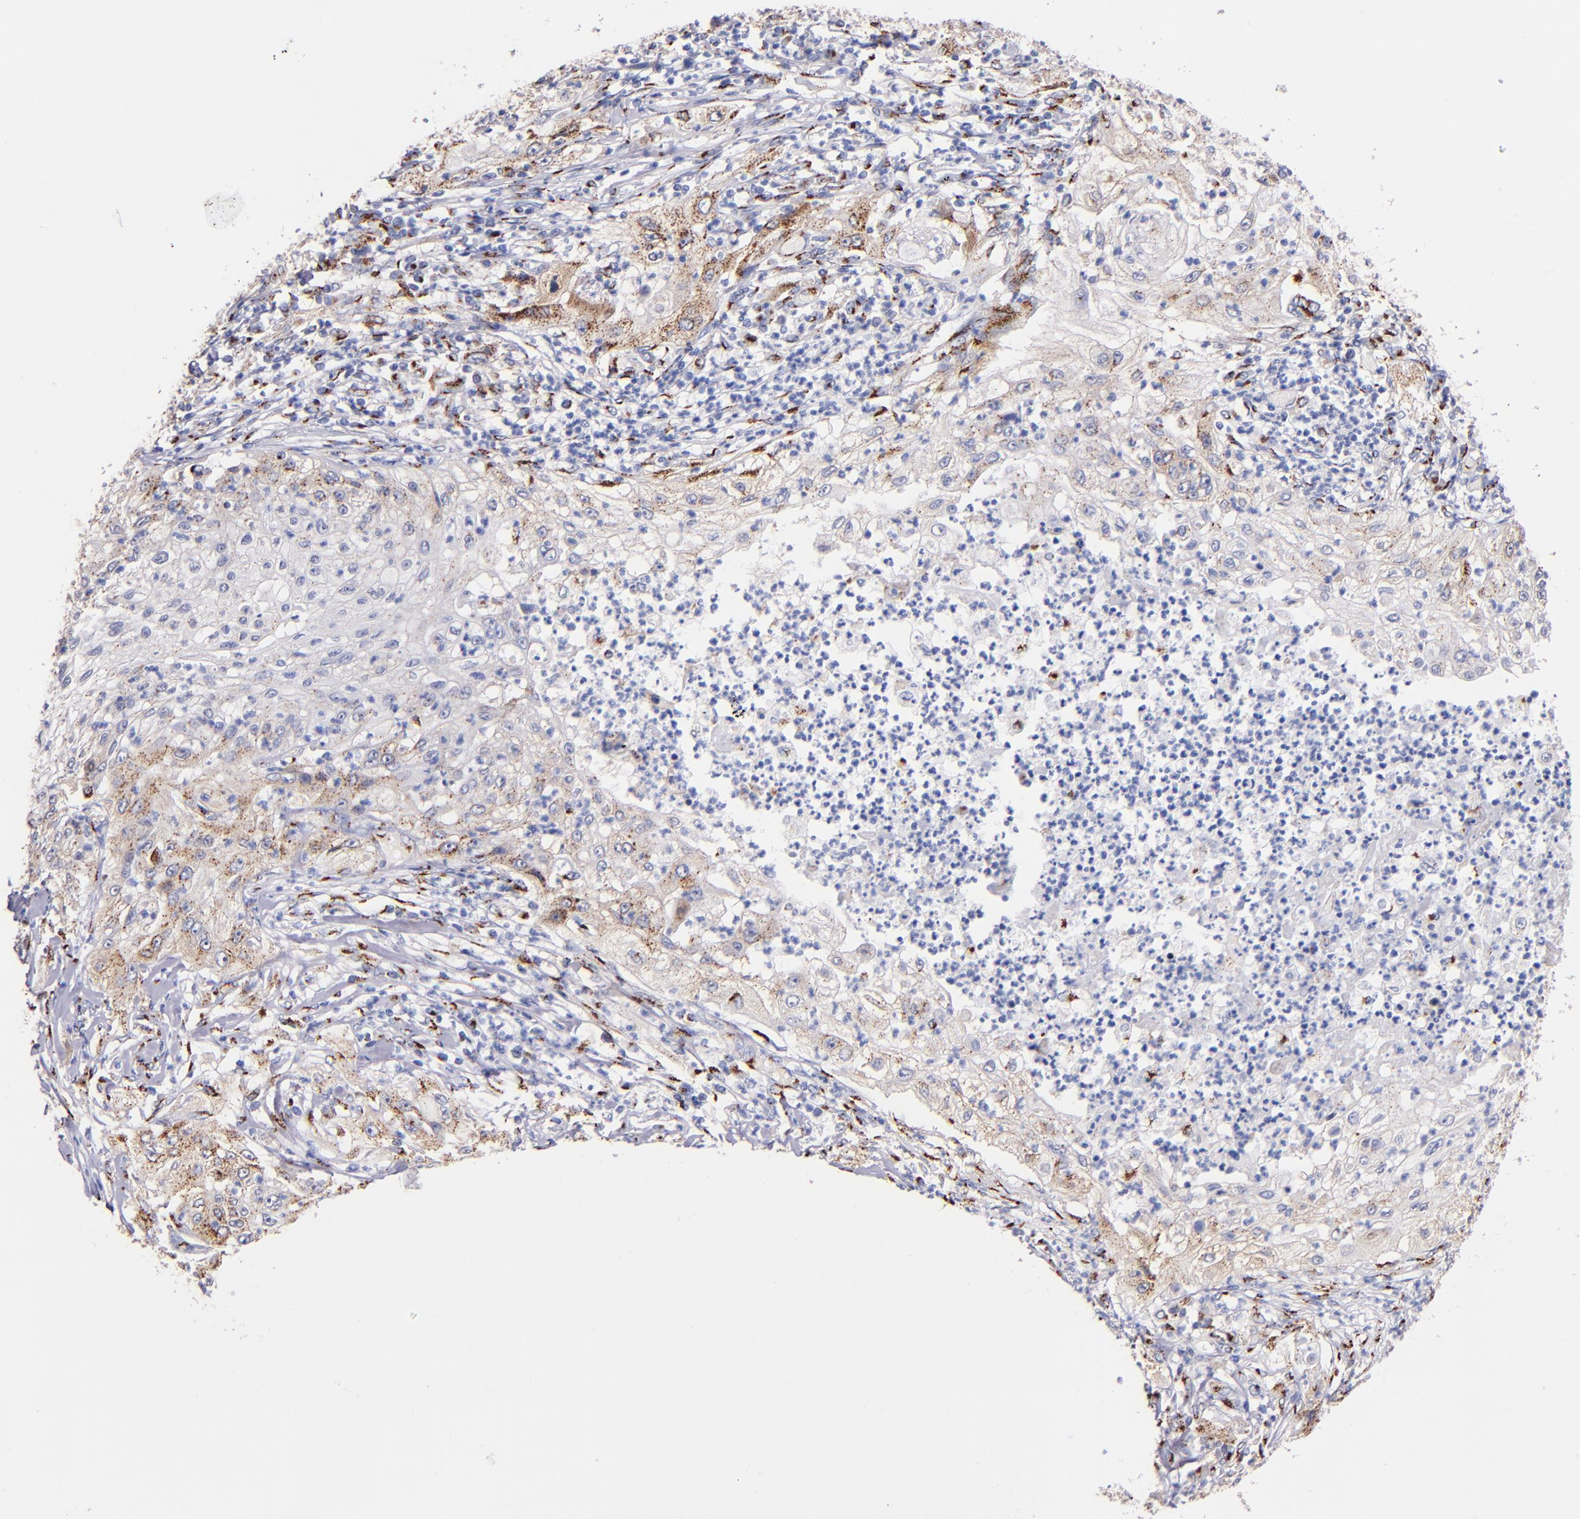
{"staining": {"intensity": "weak", "quantity": "25%-75%", "location": "cytoplasmic/membranous"}, "tissue": "lung cancer", "cell_type": "Tumor cells", "image_type": "cancer", "snomed": [{"axis": "morphology", "description": "Inflammation, NOS"}, {"axis": "morphology", "description": "Squamous cell carcinoma, NOS"}, {"axis": "topography", "description": "Lymph node"}, {"axis": "topography", "description": "Soft tissue"}, {"axis": "topography", "description": "Lung"}], "caption": "Immunohistochemistry (IHC) of lung cancer (squamous cell carcinoma) exhibits low levels of weak cytoplasmic/membranous staining in about 25%-75% of tumor cells.", "gene": "GOLIM4", "patient": {"sex": "male", "age": 66}}